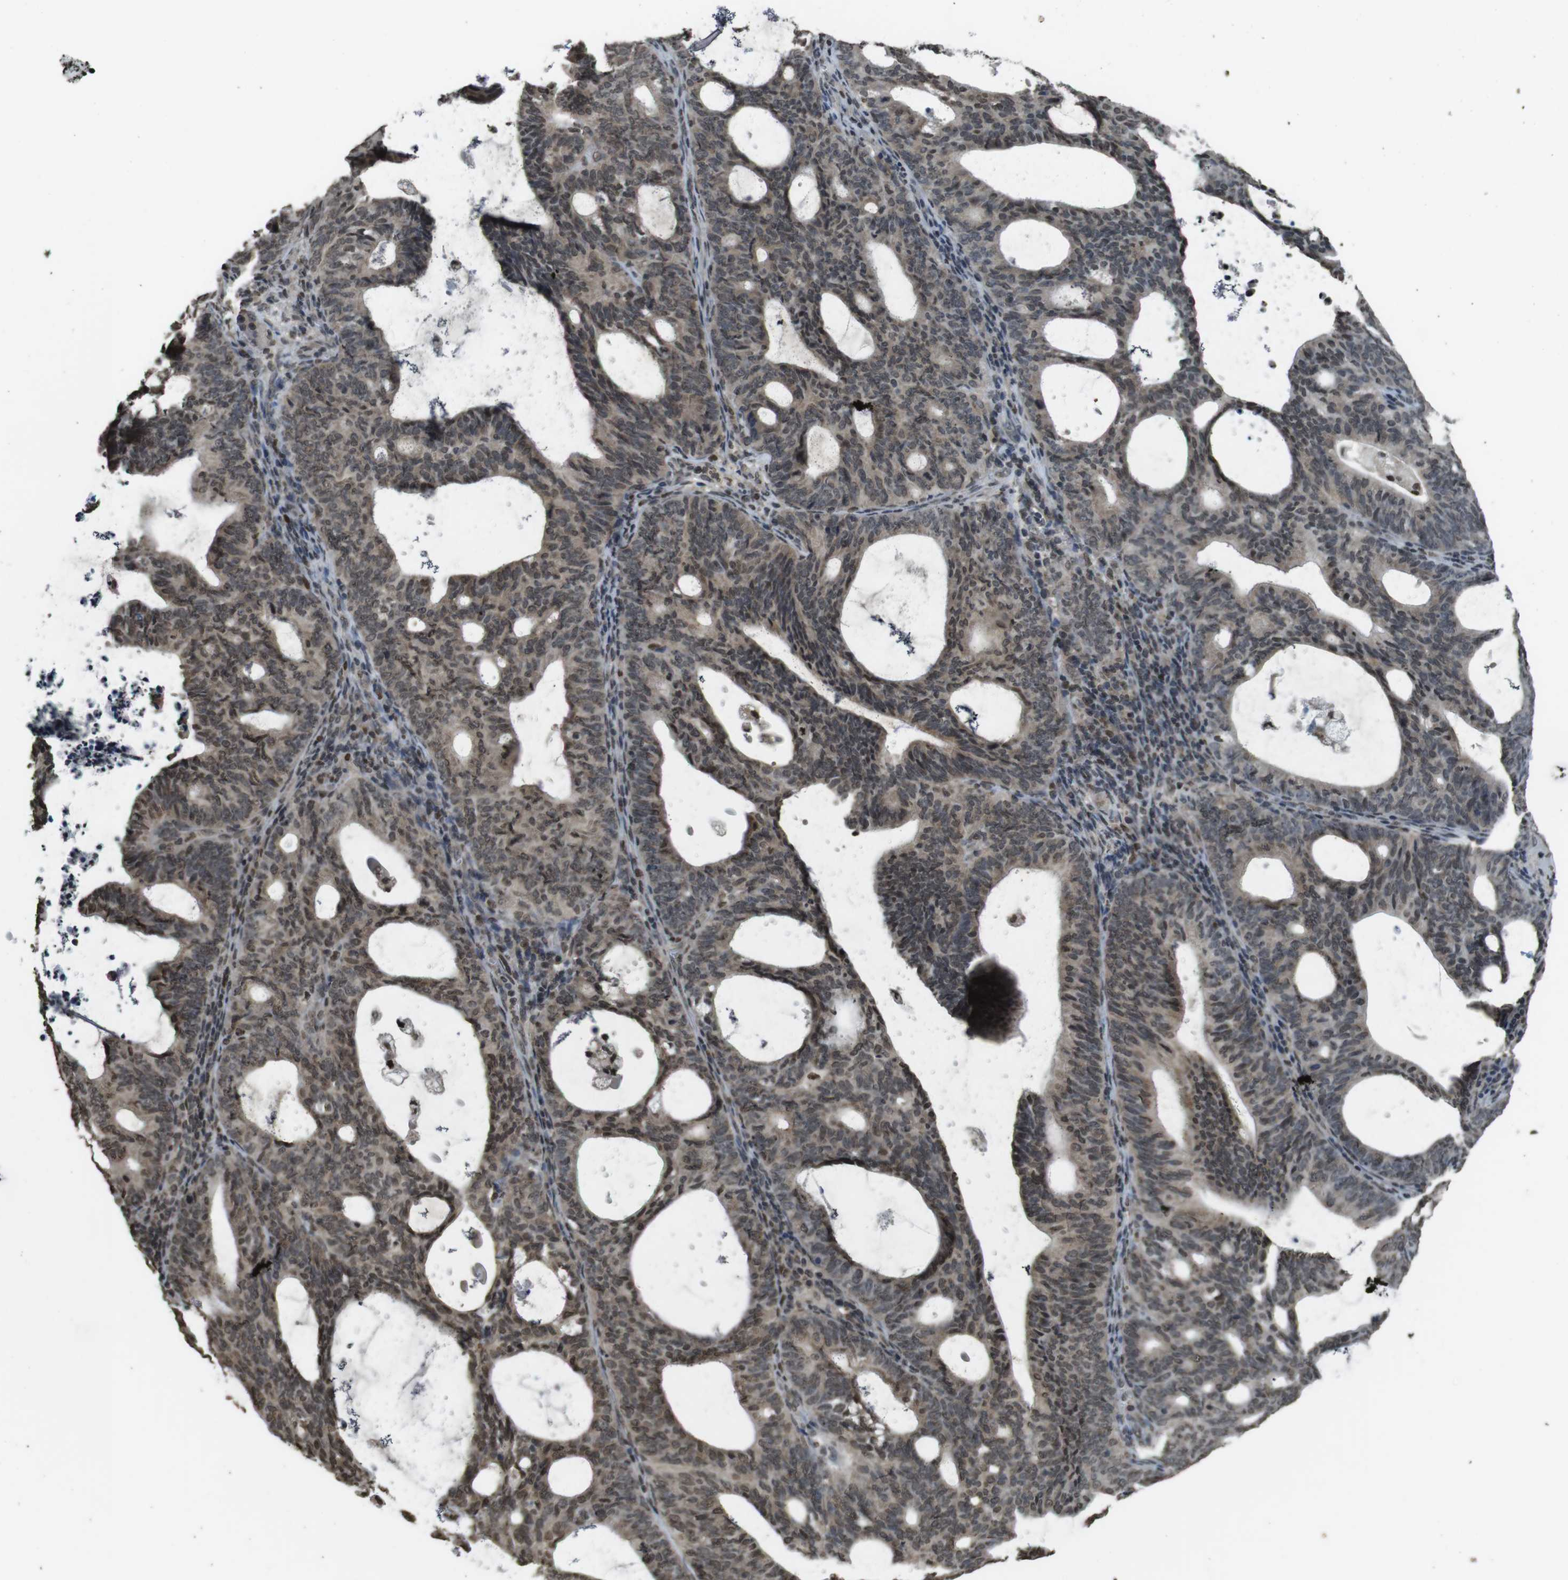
{"staining": {"intensity": "weak", "quantity": ">75%", "location": "nuclear"}, "tissue": "endometrial cancer", "cell_type": "Tumor cells", "image_type": "cancer", "snomed": [{"axis": "morphology", "description": "Adenocarcinoma, NOS"}, {"axis": "topography", "description": "Uterus"}], "caption": "Adenocarcinoma (endometrial) tissue displays weak nuclear positivity in approximately >75% of tumor cells The staining was performed using DAB to visualize the protein expression in brown, while the nuclei were stained in blue with hematoxylin (Magnification: 20x).", "gene": "MAF", "patient": {"sex": "female", "age": 83}}